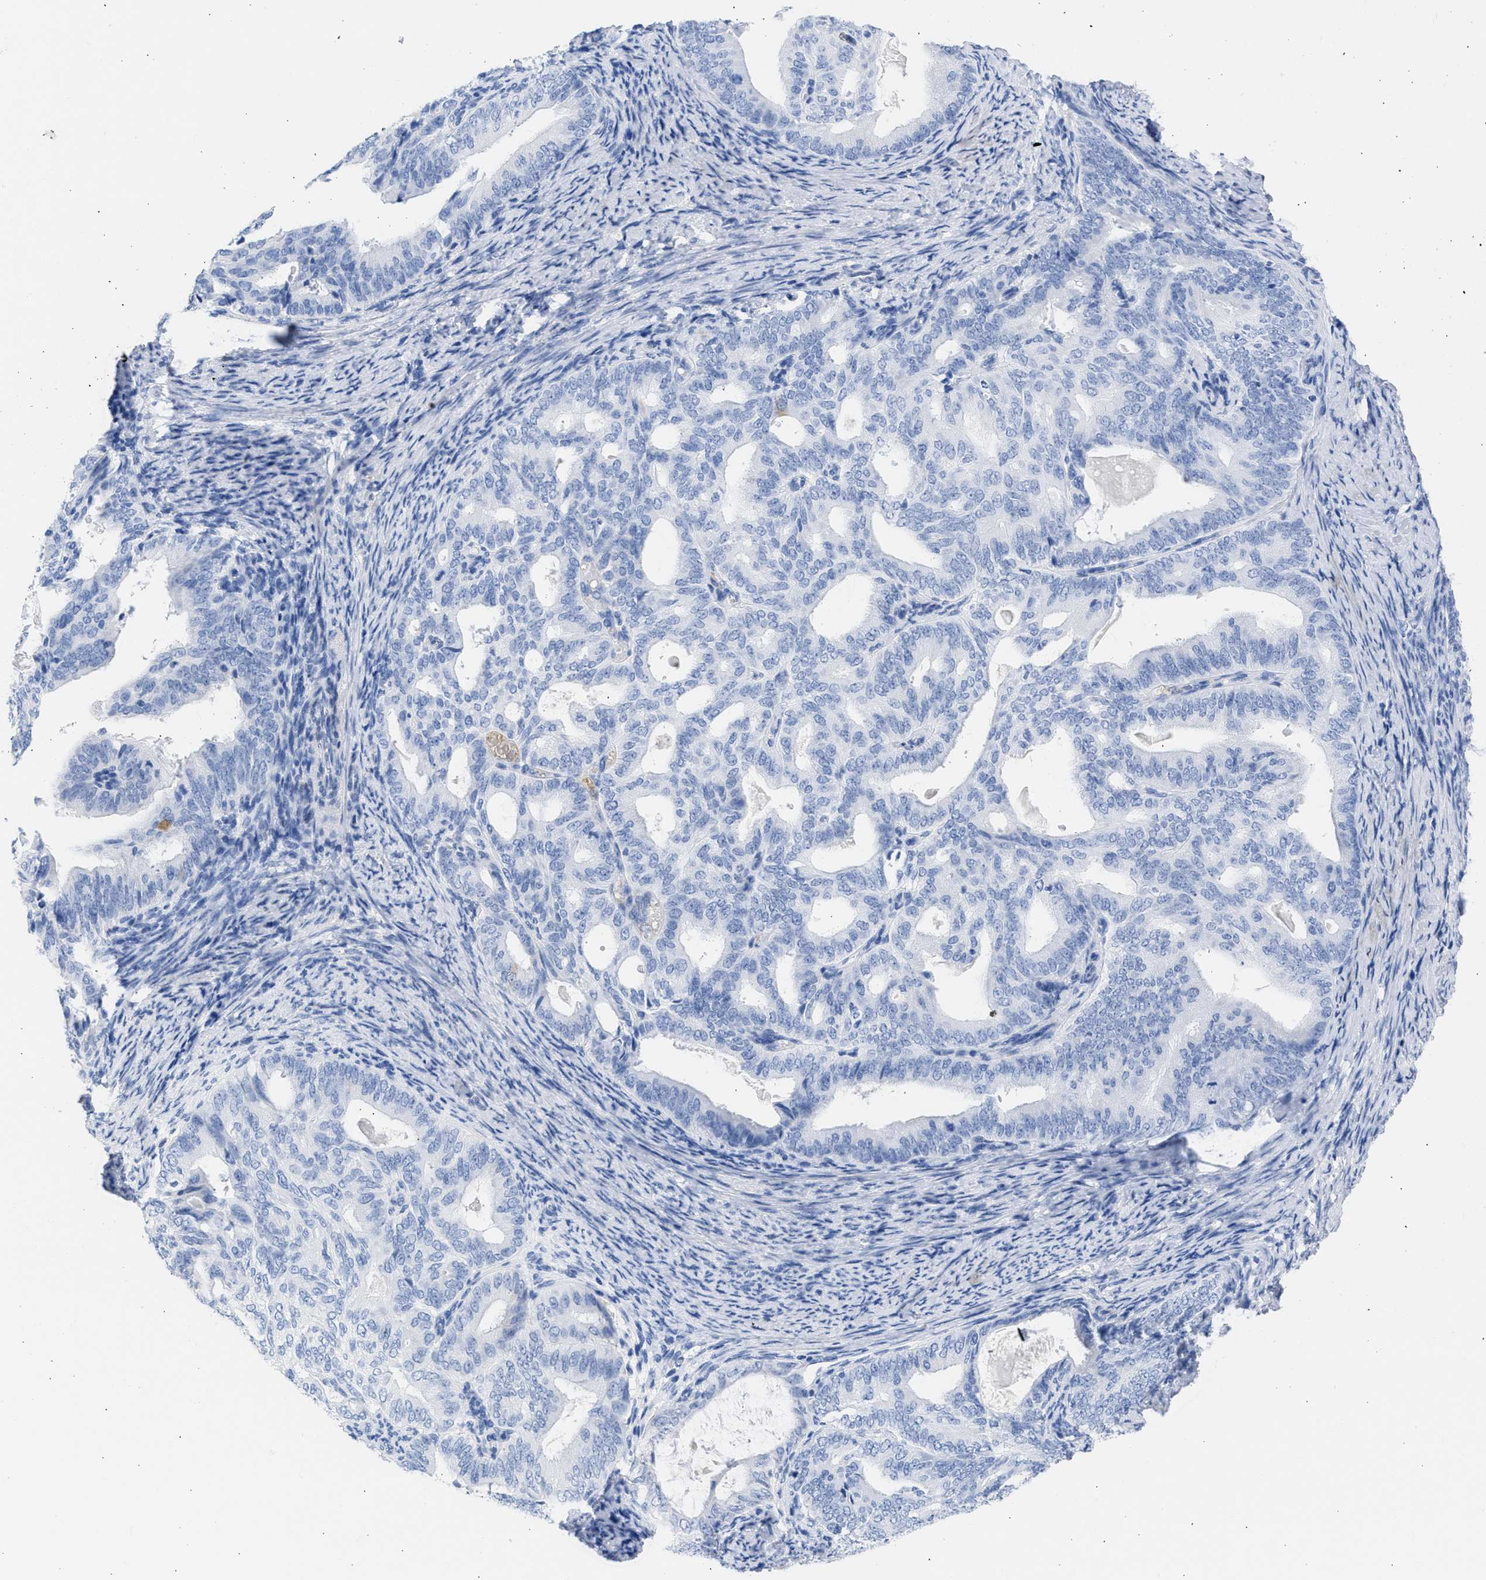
{"staining": {"intensity": "negative", "quantity": "none", "location": "none"}, "tissue": "endometrial cancer", "cell_type": "Tumor cells", "image_type": "cancer", "snomed": [{"axis": "morphology", "description": "Adenocarcinoma, NOS"}, {"axis": "topography", "description": "Endometrium"}], "caption": "Endometrial adenocarcinoma stained for a protein using immunohistochemistry (IHC) exhibits no staining tumor cells.", "gene": "RSPH1", "patient": {"sex": "female", "age": 58}}